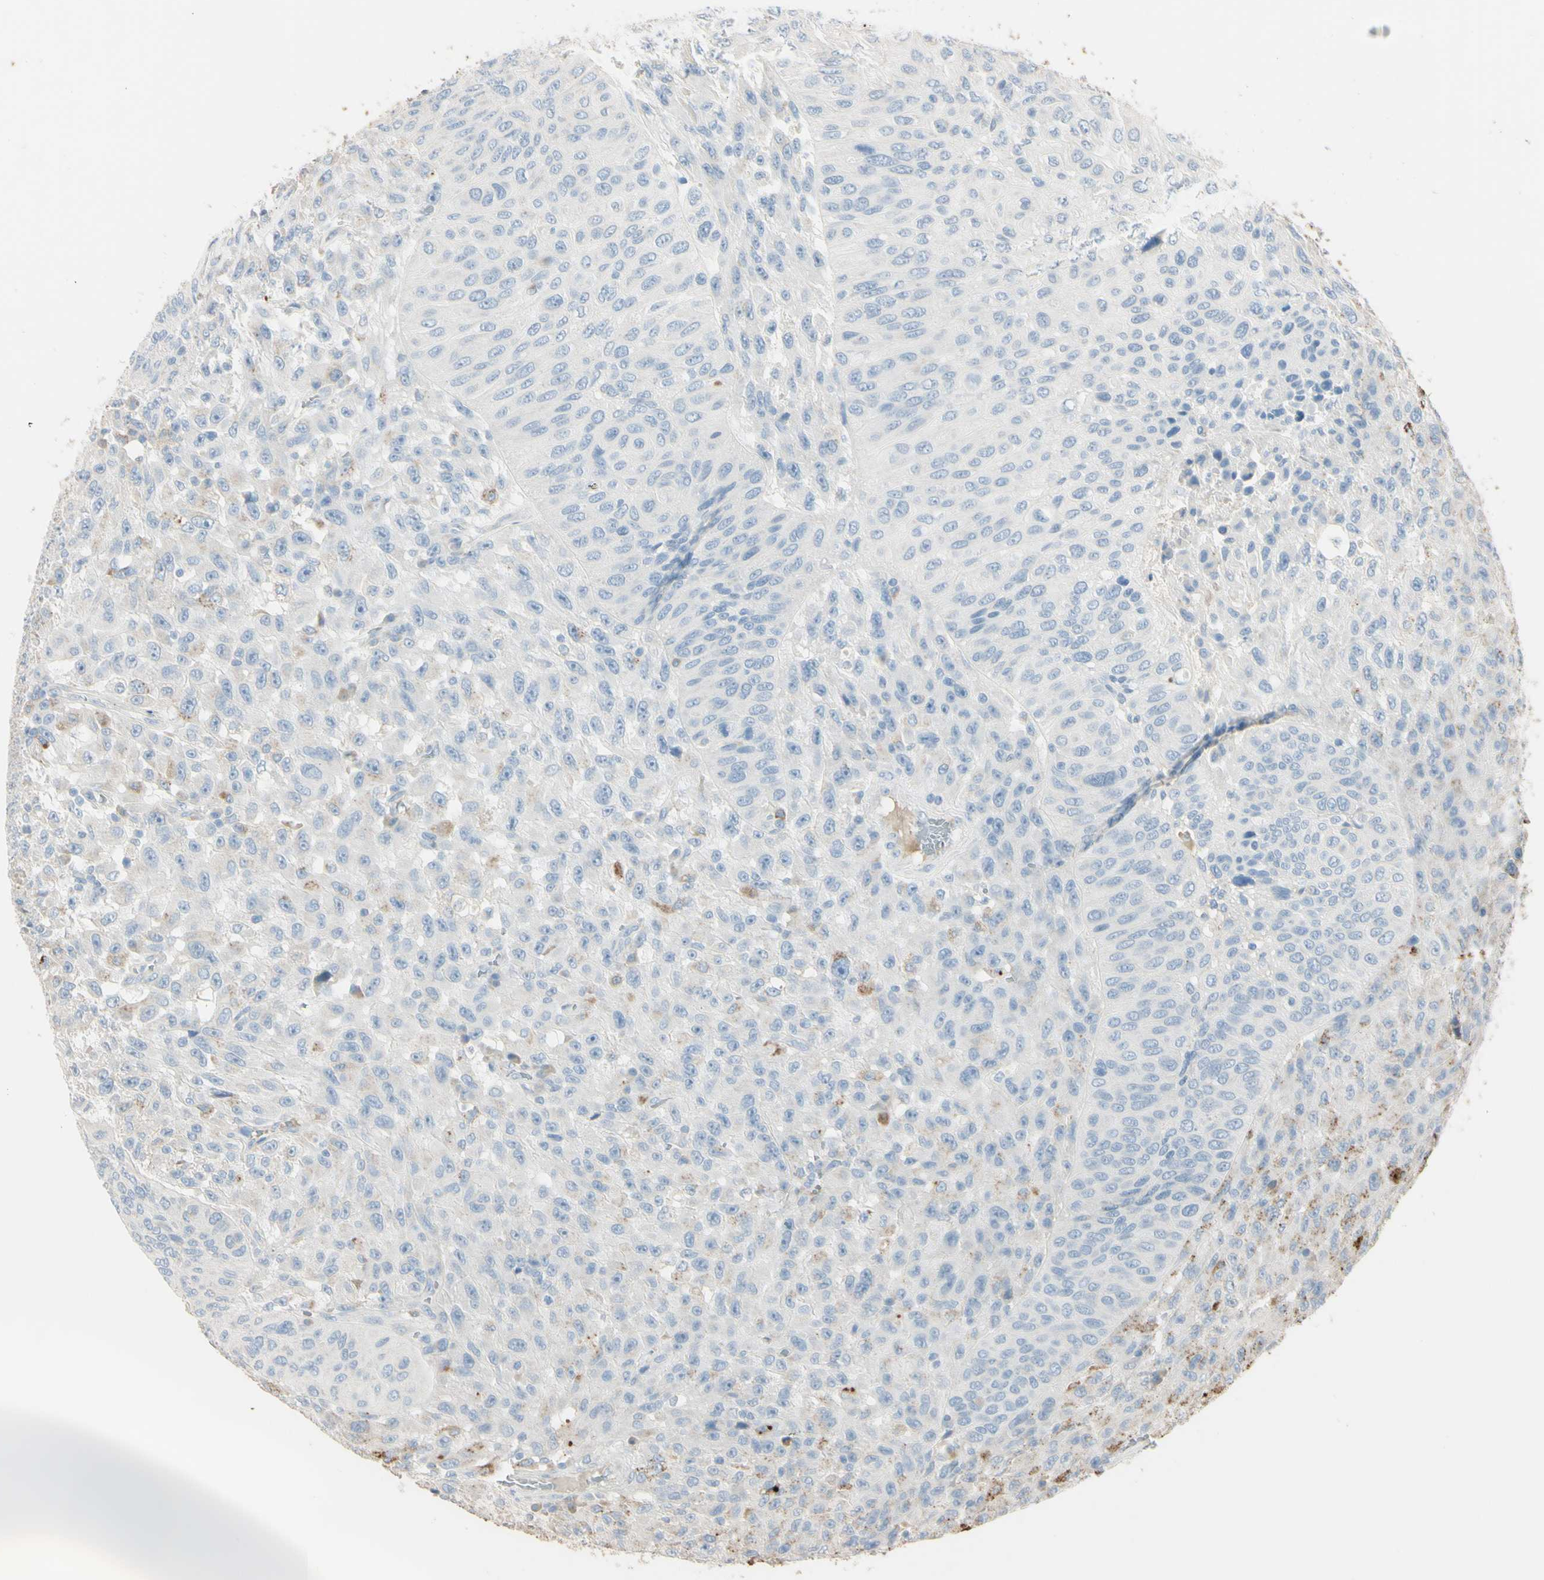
{"staining": {"intensity": "negative", "quantity": "none", "location": "none"}, "tissue": "urothelial cancer", "cell_type": "Tumor cells", "image_type": "cancer", "snomed": [{"axis": "morphology", "description": "Urothelial carcinoma, High grade"}, {"axis": "topography", "description": "Urinary bladder"}], "caption": "Immunohistochemistry histopathology image of neoplastic tissue: human high-grade urothelial carcinoma stained with DAB reveals no significant protein staining in tumor cells.", "gene": "ANGPTL1", "patient": {"sex": "male", "age": 66}}